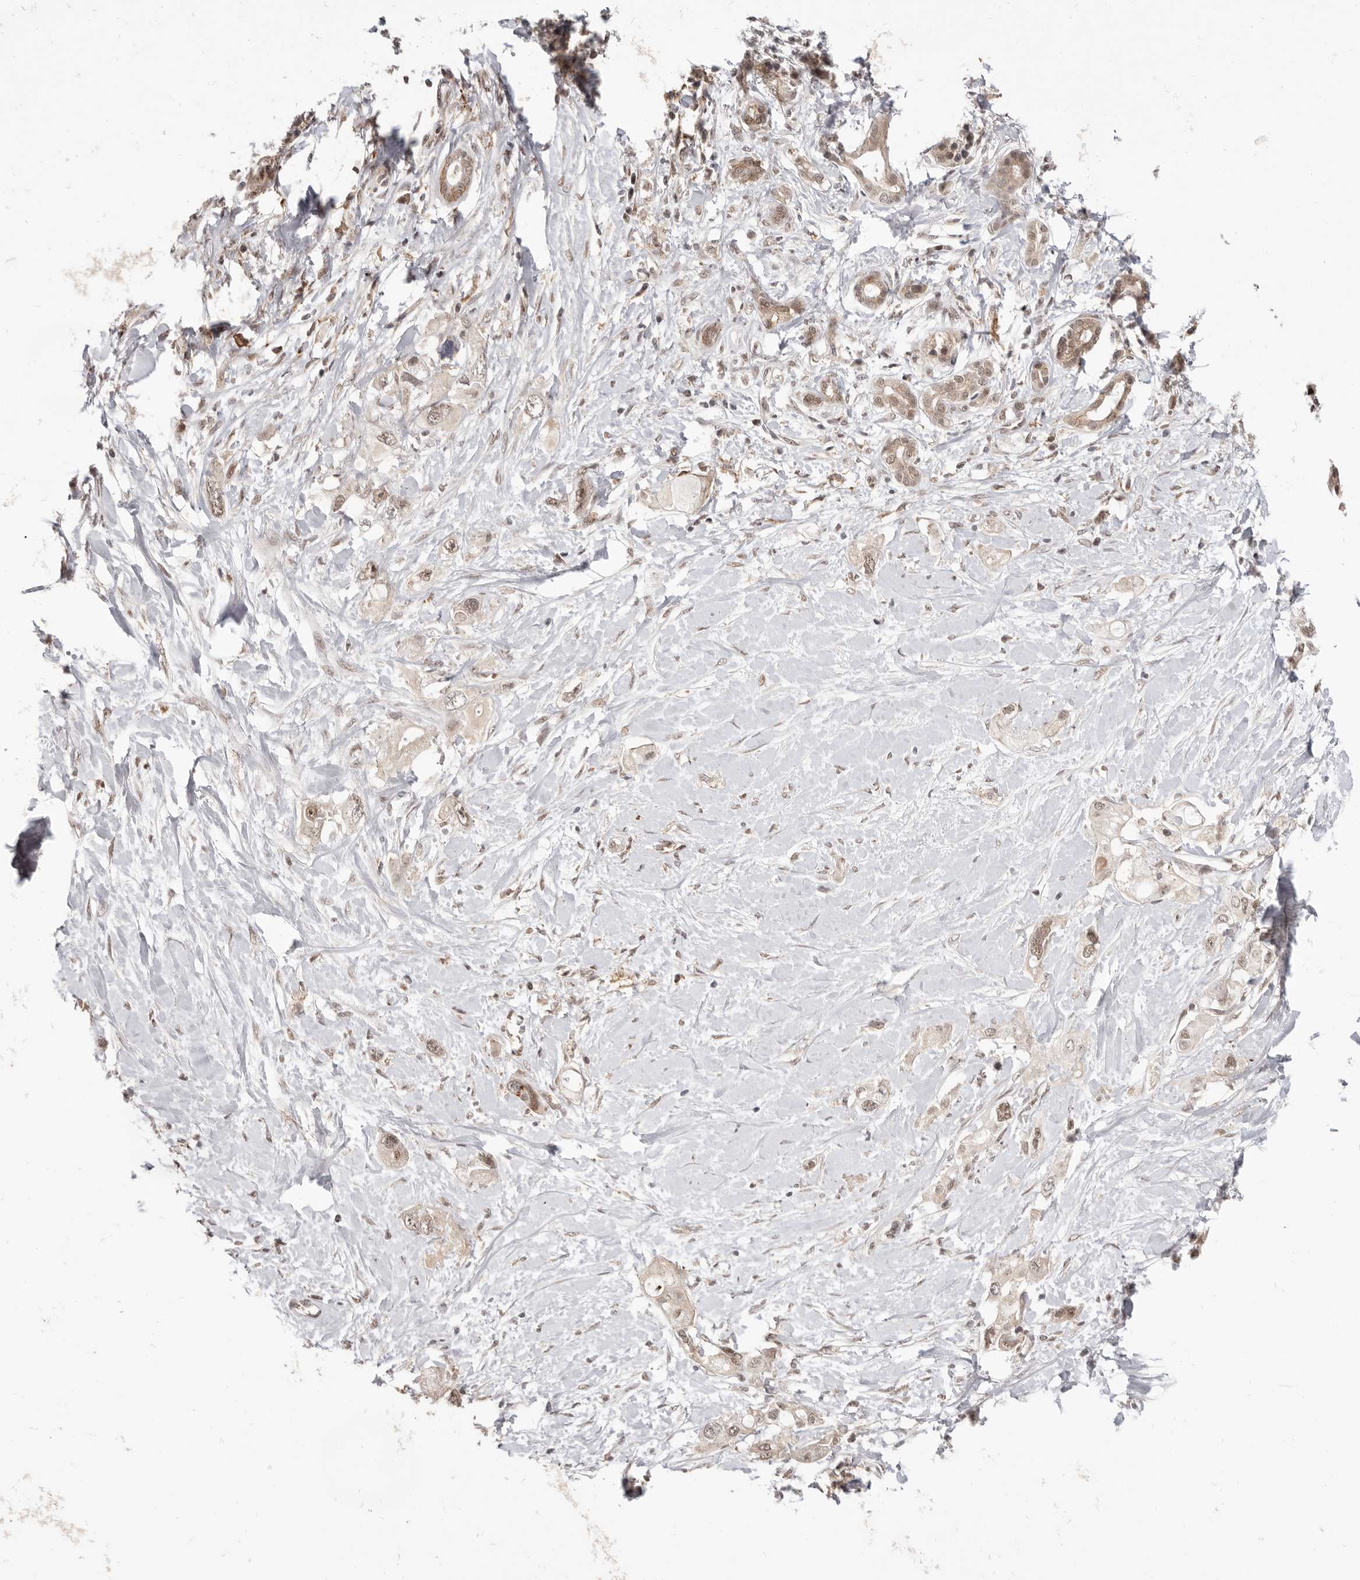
{"staining": {"intensity": "weak", "quantity": ">75%", "location": "nuclear"}, "tissue": "pancreatic cancer", "cell_type": "Tumor cells", "image_type": "cancer", "snomed": [{"axis": "morphology", "description": "Adenocarcinoma, NOS"}, {"axis": "topography", "description": "Pancreas"}], "caption": "This is an image of immunohistochemistry (IHC) staining of adenocarcinoma (pancreatic), which shows weak staining in the nuclear of tumor cells.", "gene": "NCOA3", "patient": {"sex": "female", "age": 56}}